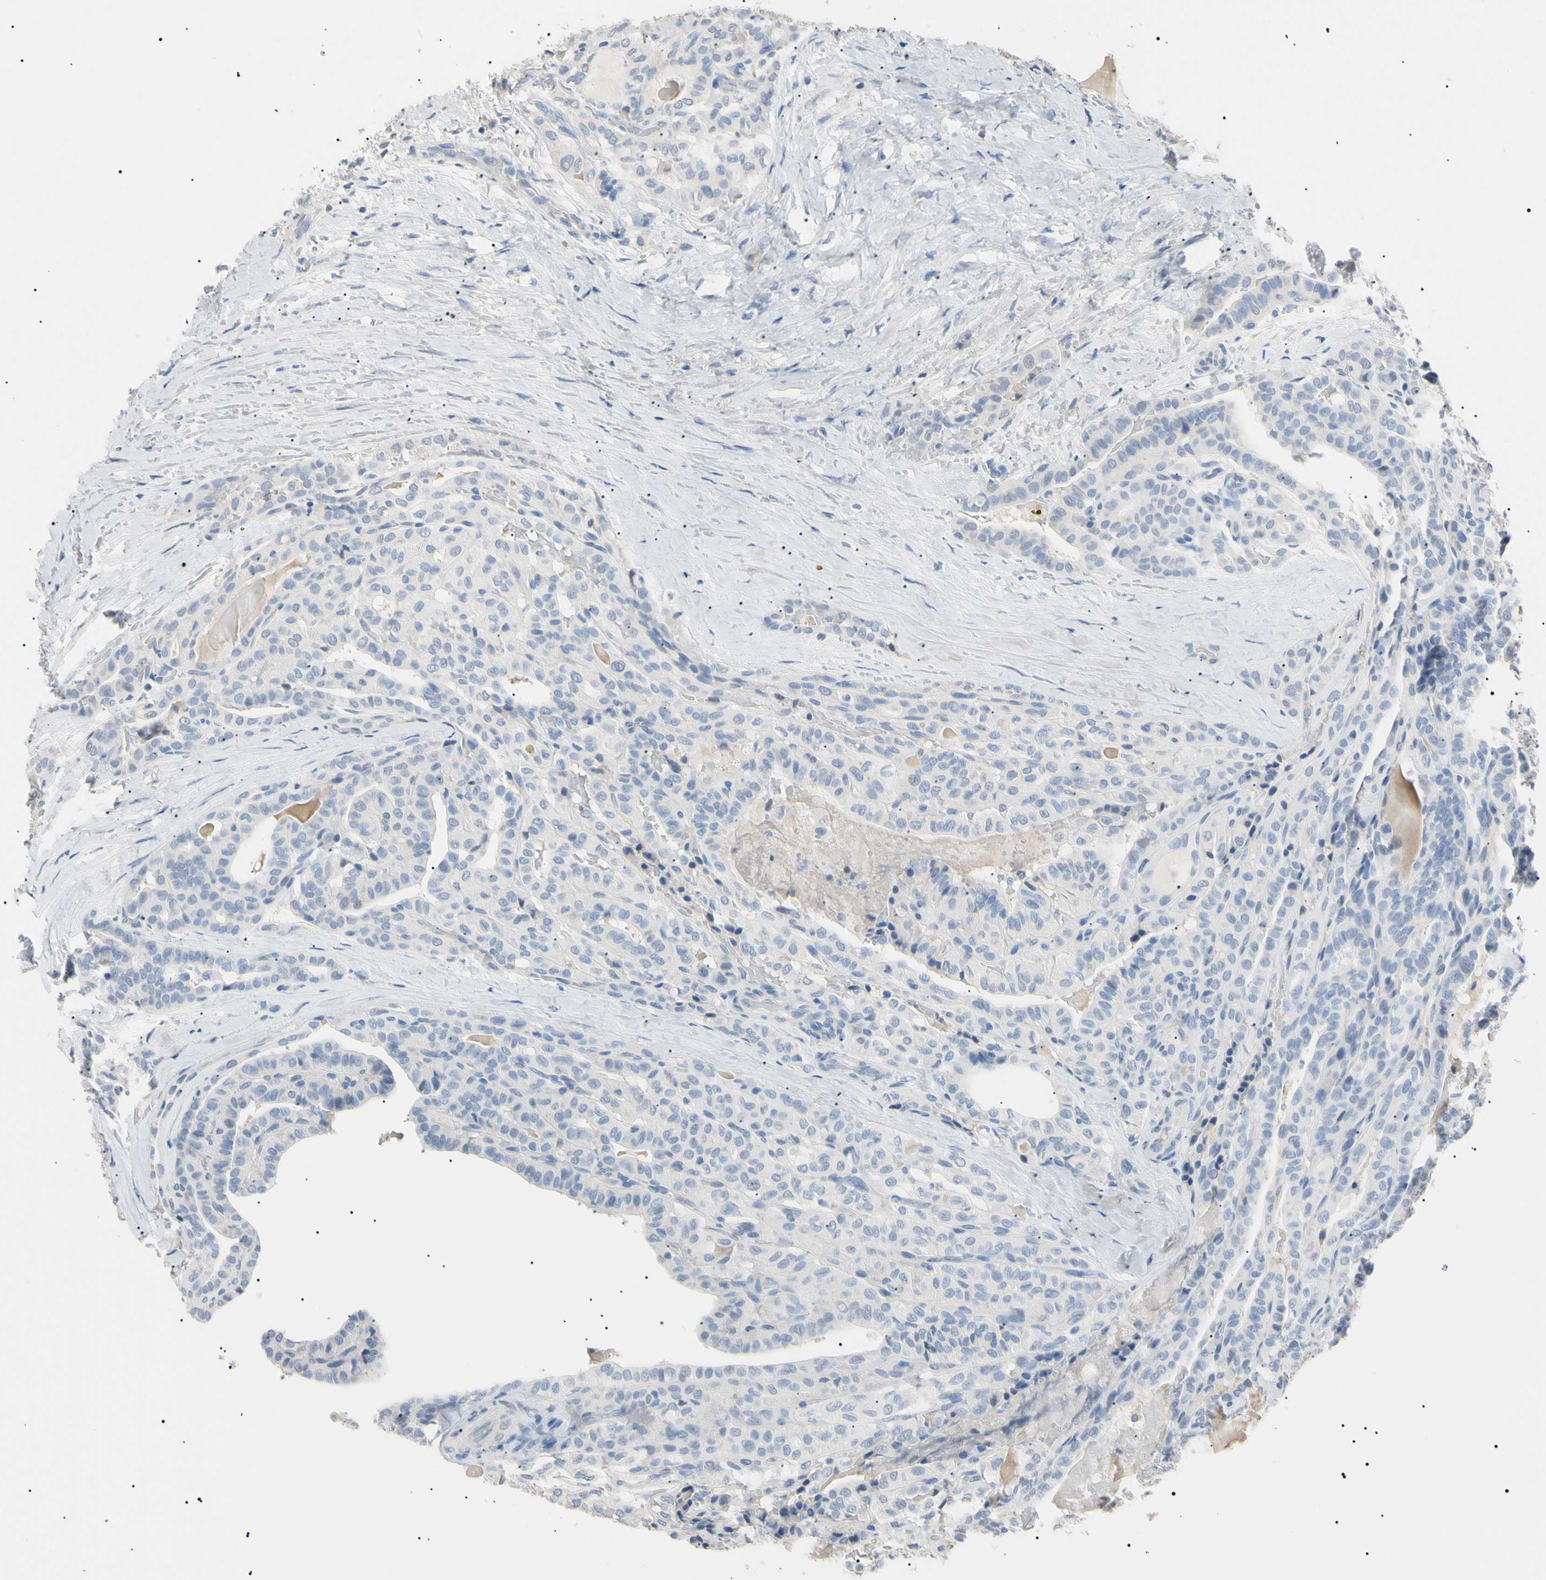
{"staining": {"intensity": "negative", "quantity": "none", "location": "none"}, "tissue": "thyroid cancer", "cell_type": "Tumor cells", "image_type": "cancer", "snomed": [{"axis": "morphology", "description": "Papillary adenocarcinoma, NOS"}, {"axis": "topography", "description": "Thyroid gland"}], "caption": "The micrograph reveals no significant expression in tumor cells of thyroid cancer (papillary adenocarcinoma). (Immunohistochemistry, brightfield microscopy, high magnification).", "gene": "CGB3", "patient": {"sex": "male", "age": 77}}